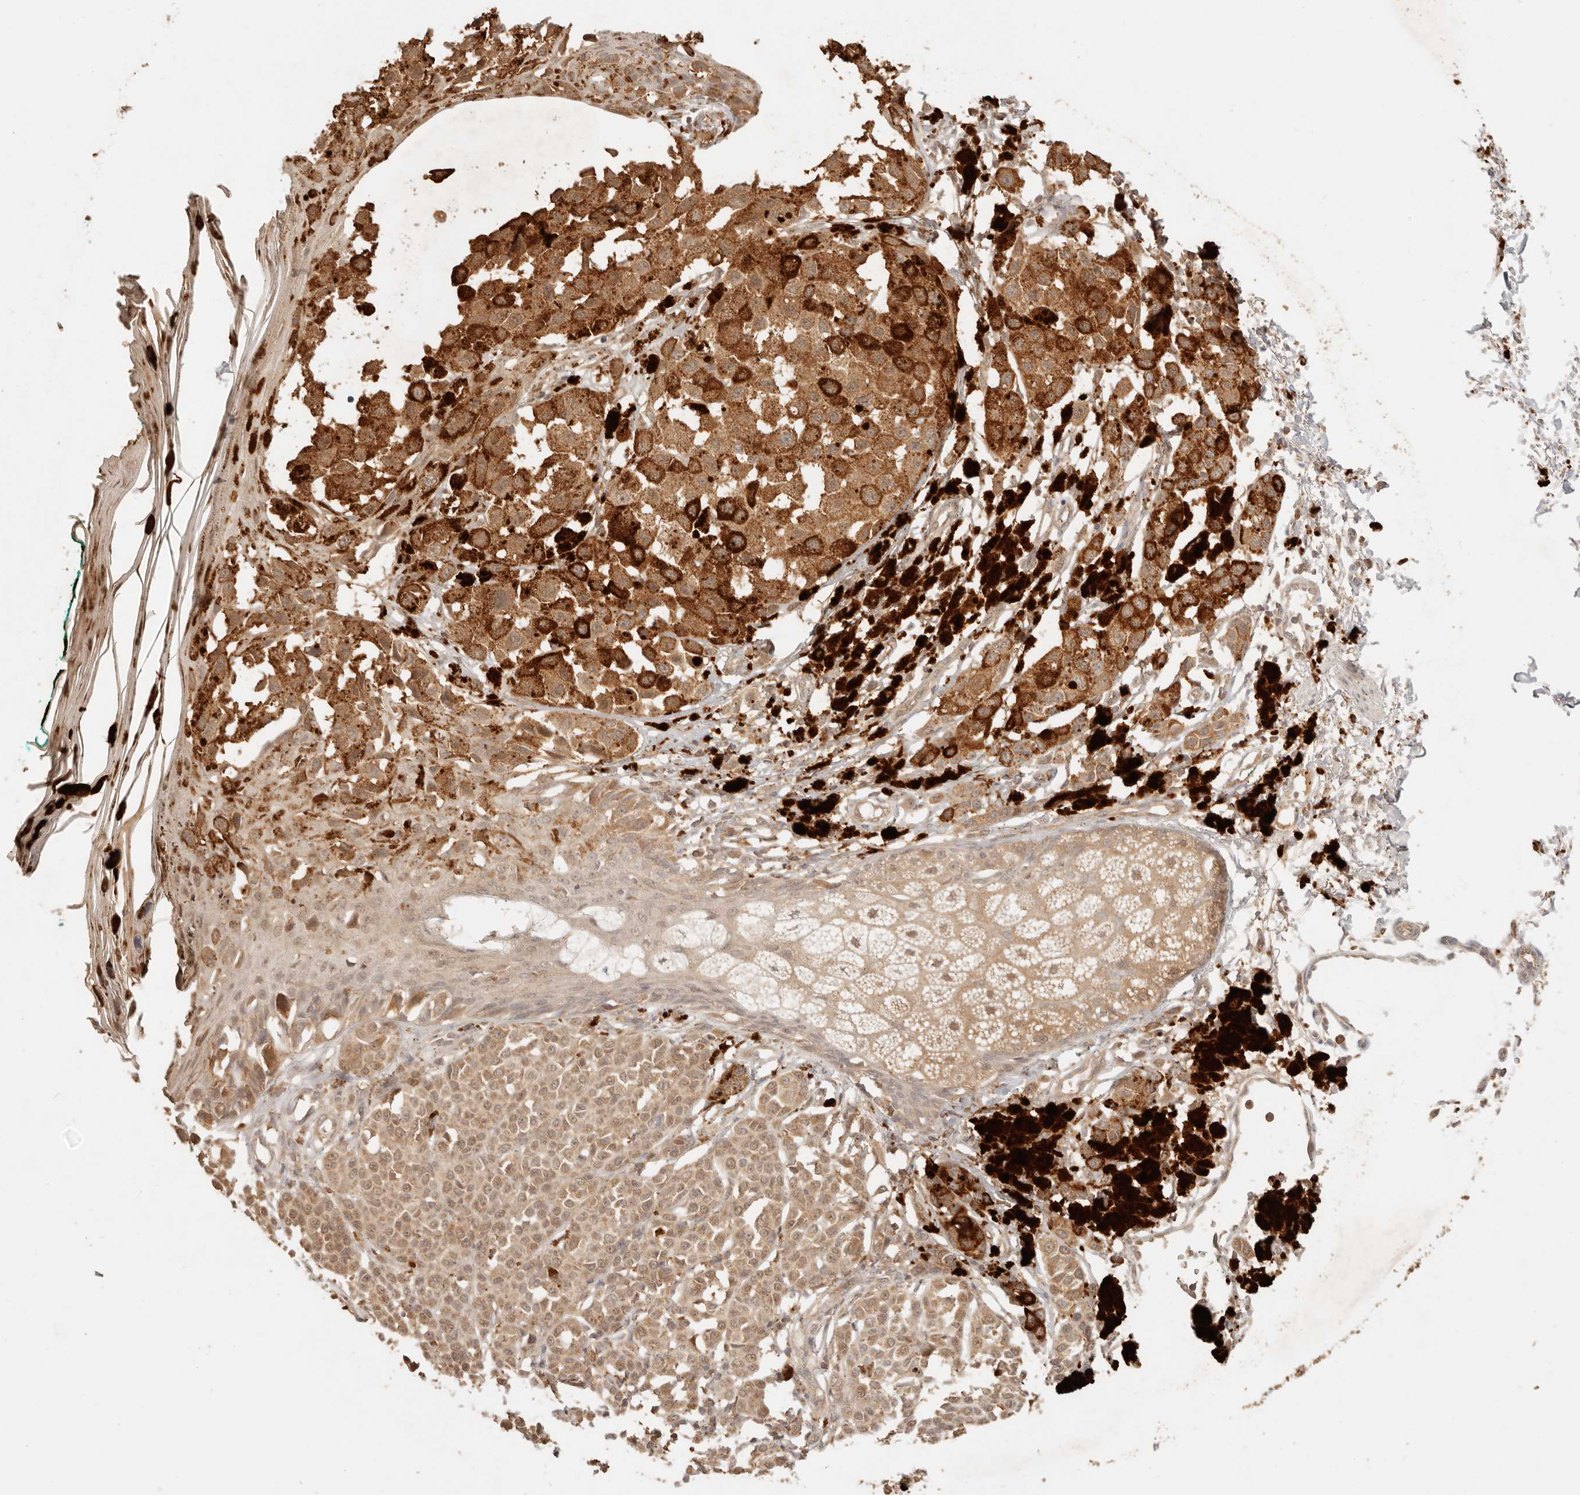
{"staining": {"intensity": "moderate", "quantity": ">75%", "location": "cytoplasmic/membranous"}, "tissue": "melanoma", "cell_type": "Tumor cells", "image_type": "cancer", "snomed": [{"axis": "morphology", "description": "Malignant melanoma, NOS"}, {"axis": "topography", "description": "Skin of leg"}], "caption": "IHC photomicrograph of neoplastic tissue: melanoma stained using immunohistochemistry (IHC) exhibits medium levels of moderate protein expression localized specifically in the cytoplasmic/membranous of tumor cells, appearing as a cytoplasmic/membranous brown color.", "gene": "INTS11", "patient": {"sex": "female", "age": 72}}